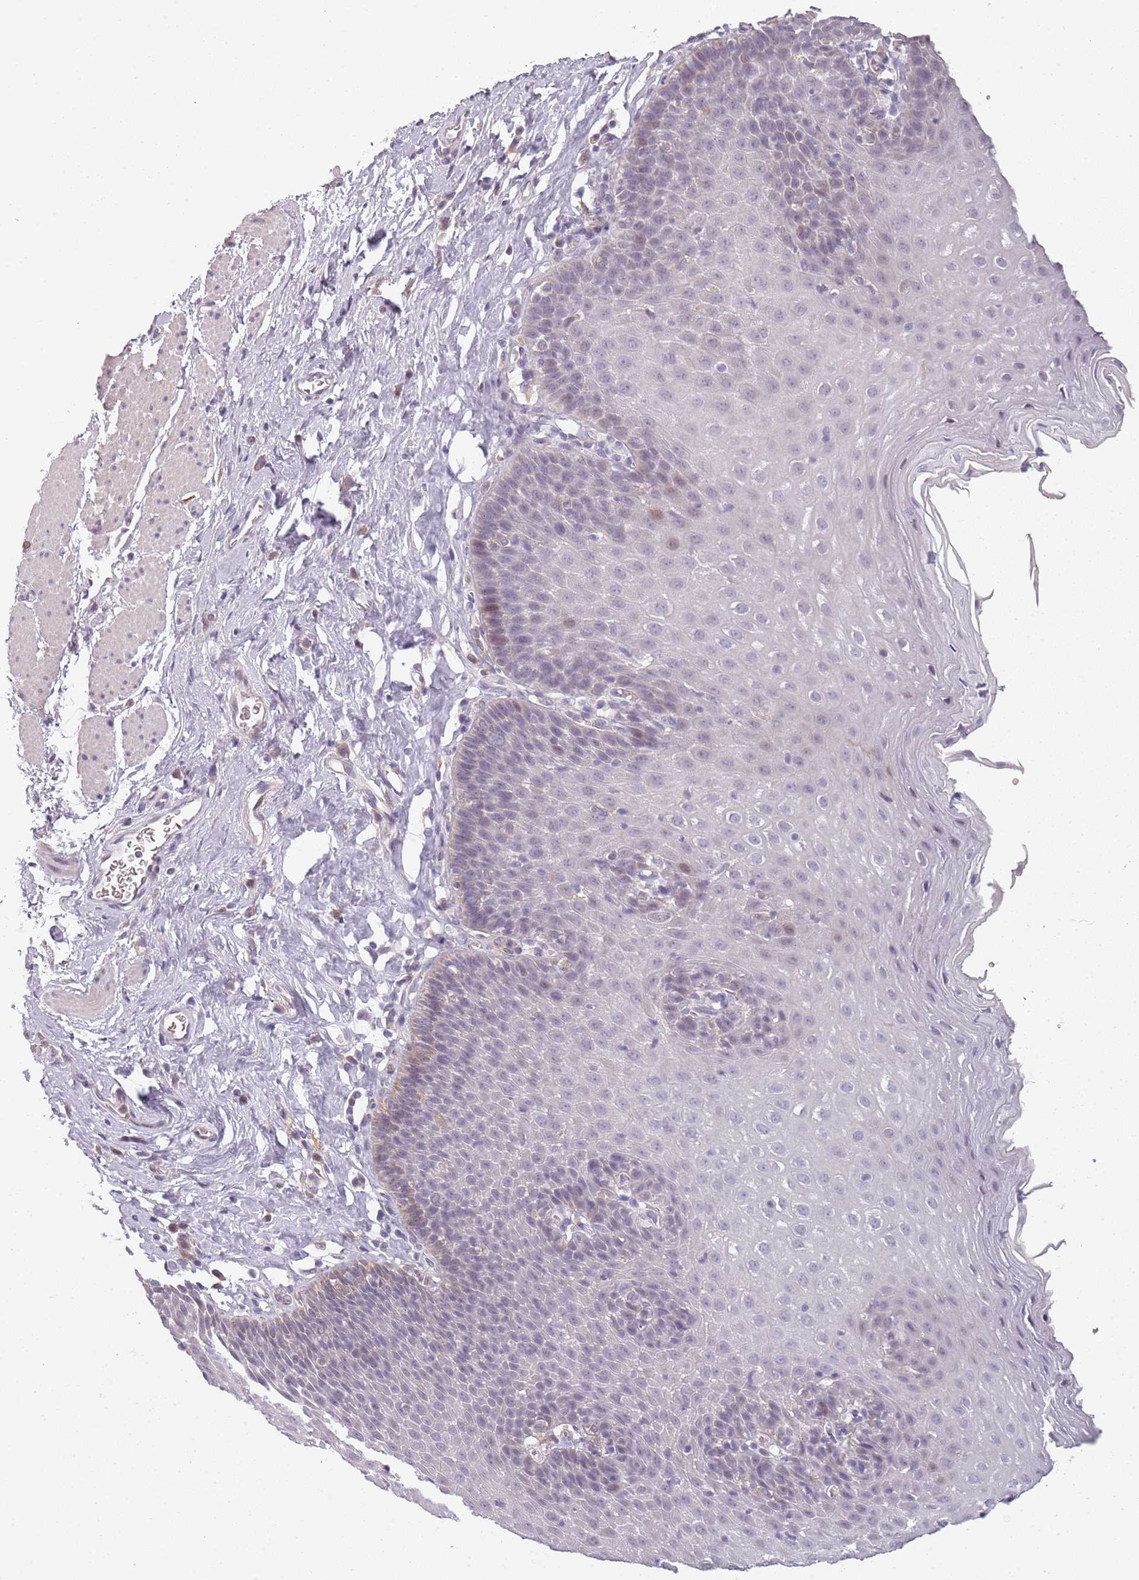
{"staining": {"intensity": "weak", "quantity": "<25%", "location": "cytoplasmic/membranous"}, "tissue": "esophagus", "cell_type": "Squamous epithelial cells", "image_type": "normal", "snomed": [{"axis": "morphology", "description": "Normal tissue, NOS"}, {"axis": "topography", "description": "Esophagus"}], "caption": "Immunohistochemical staining of benign human esophagus reveals no significant expression in squamous epithelial cells.", "gene": "CC2D2B", "patient": {"sex": "female", "age": 61}}